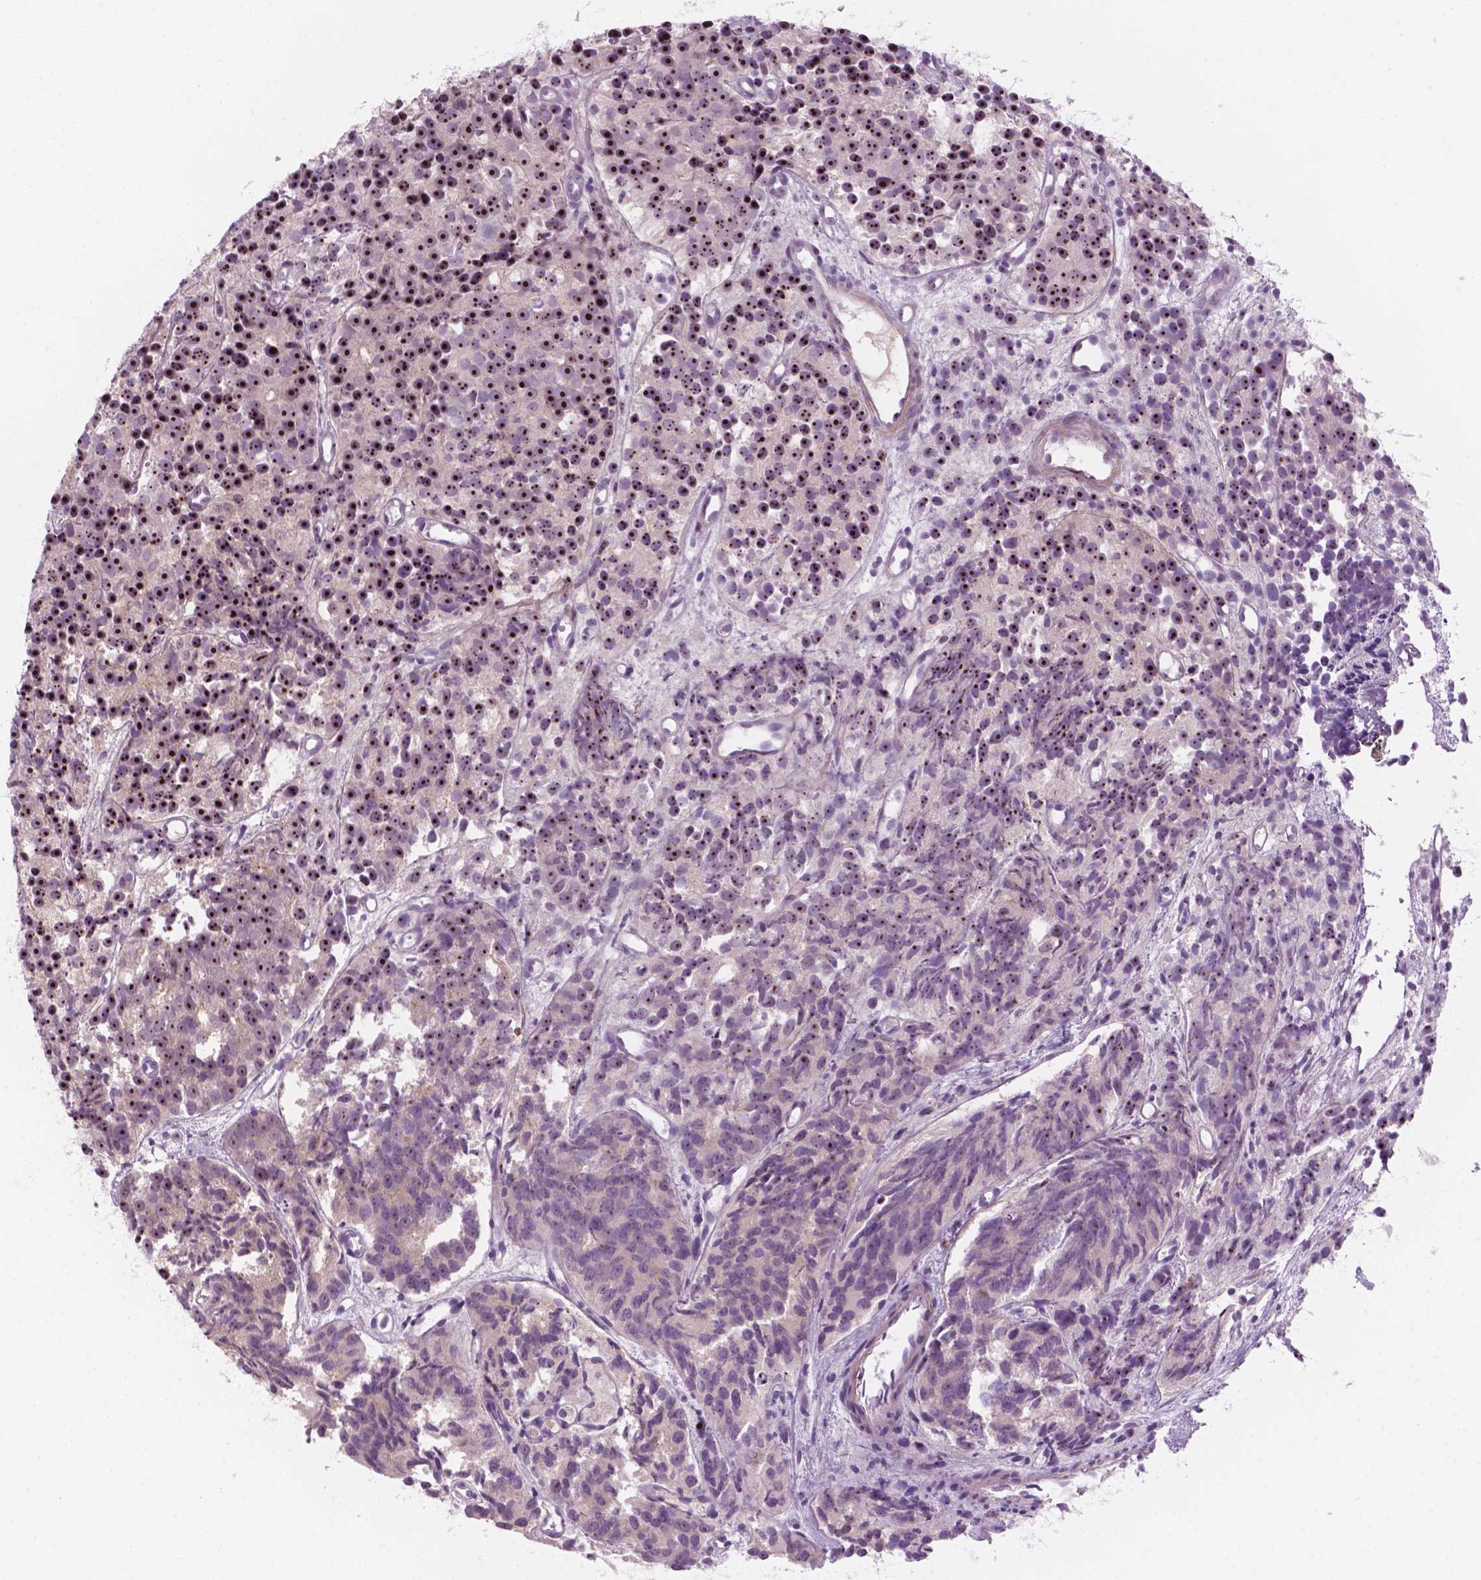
{"staining": {"intensity": "strong", "quantity": "25%-75%", "location": "nuclear"}, "tissue": "prostate cancer", "cell_type": "Tumor cells", "image_type": "cancer", "snomed": [{"axis": "morphology", "description": "Adenocarcinoma, High grade"}, {"axis": "topography", "description": "Prostate"}], "caption": "Protein expression analysis of human prostate high-grade adenocarcinoma reveals strong nuclear staining in about 25%-75% of tumor cells. (DAB = brown stain, brightfield microscopy at high magnification).", "gene": "ZNF853", "patient": {"sex": "male", "age": 77}}